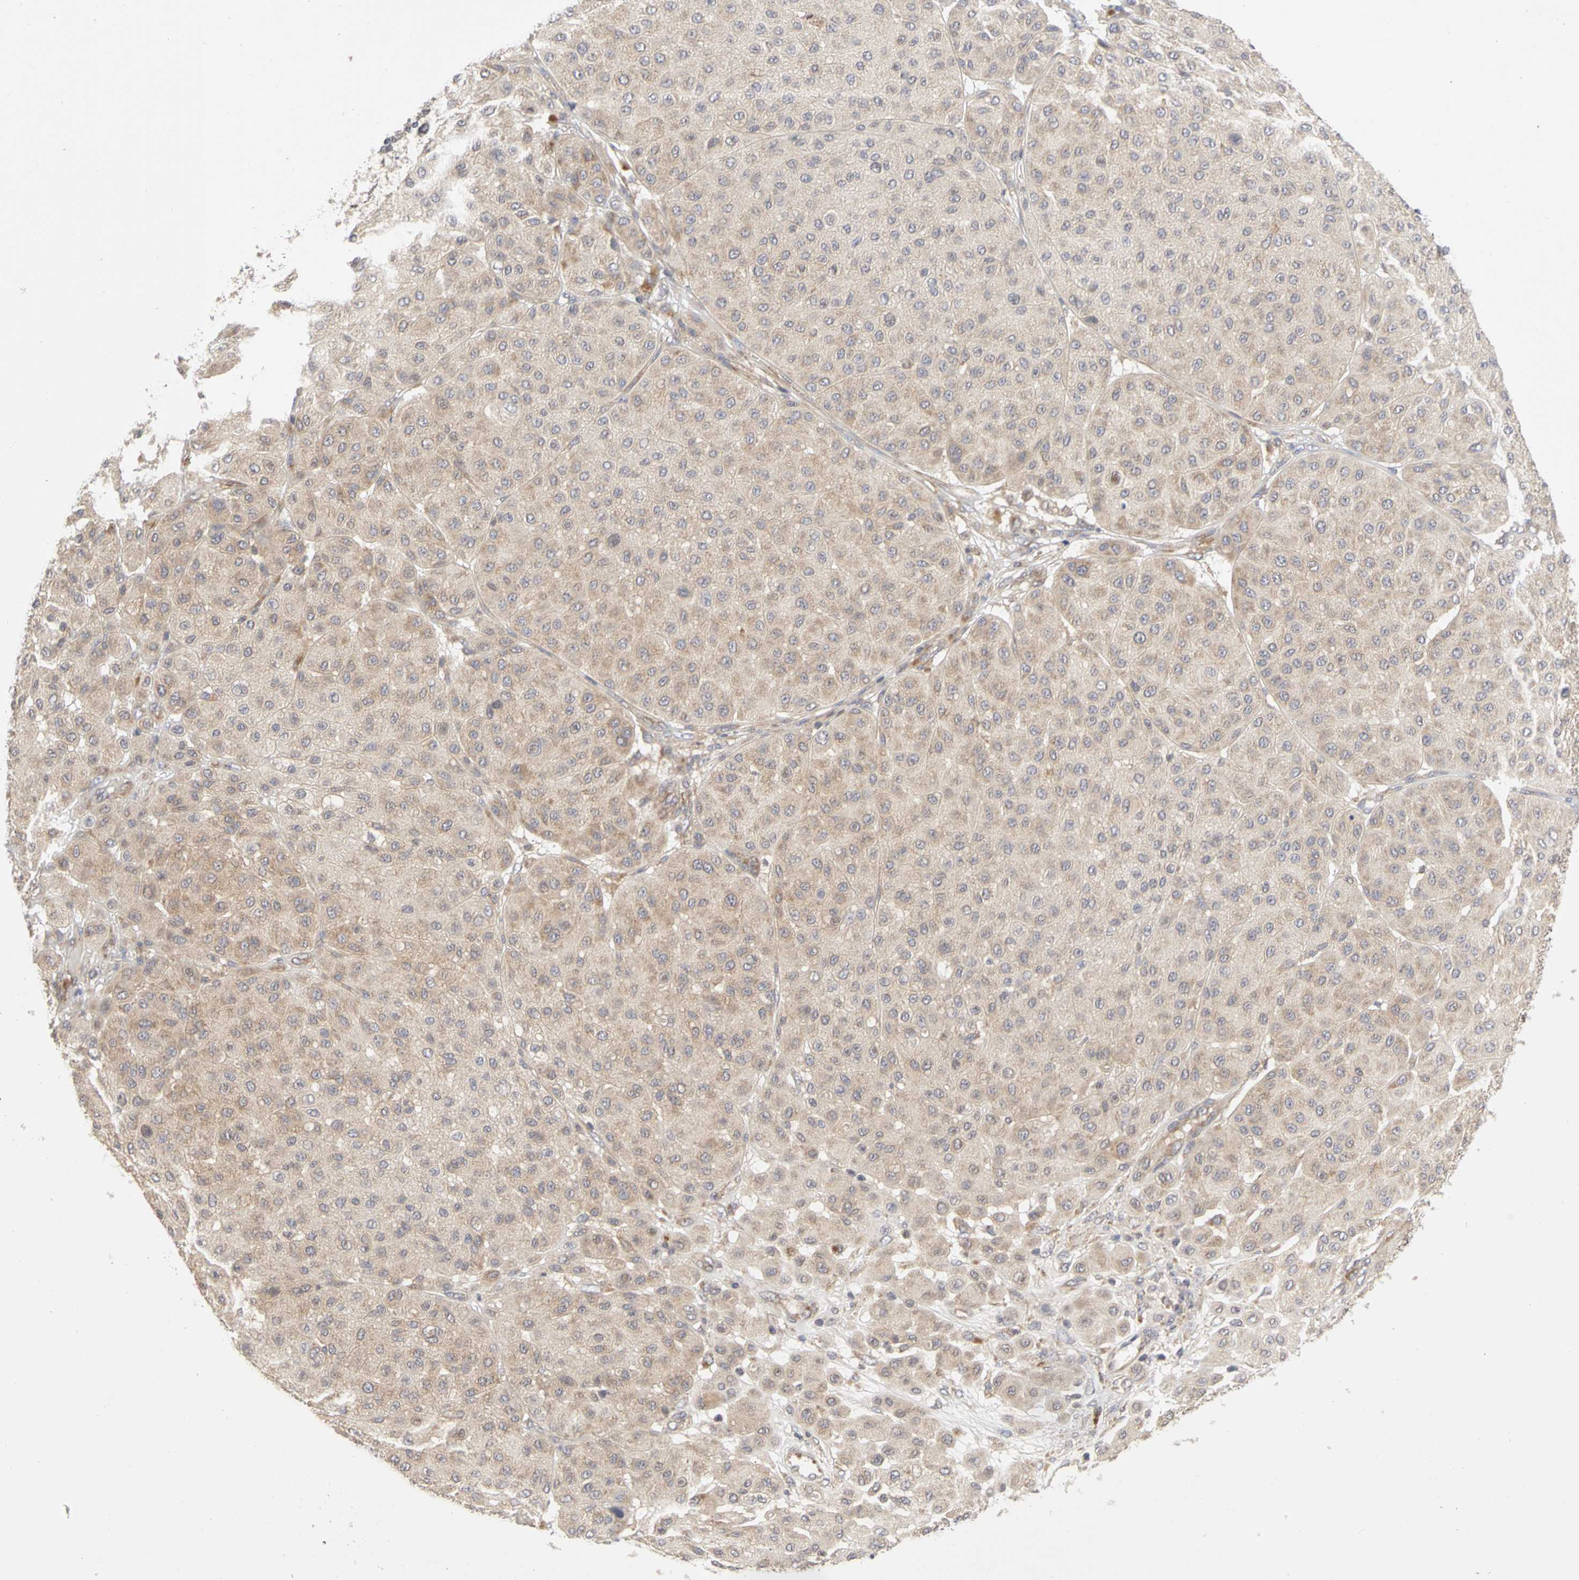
{"staining": {"intensity": "weak", "quantity": ">75%", "location": "cytoplasmic/membranous"}, "tissue": "melanoma", "cell_type": "Tumor cells", "image_type": "cancer", "snomed": [{"axis": "morphology", "description": "Normal tissue, NOS"}, {"axis": "morphology", "description": "Malignant melanoma, Metastatic site"}, {"axis": "topography", "description": "Skin"}], "caption": "Immunohistochemistry (DAB) staining of human malignant melanoma (metastatic site) exhibits weak cytoplasmic/membranous protein positivity in about >75% of tumor cells. The staining was performed using DAB (3,3'-diaminobenzidine) to visualize the protein expression in brown, while the nuclei were stained in blue with hematoxylin (Magnification: 20x).", "gene": "IRAK1", "patient": {"sex": "male", "age": 41}}